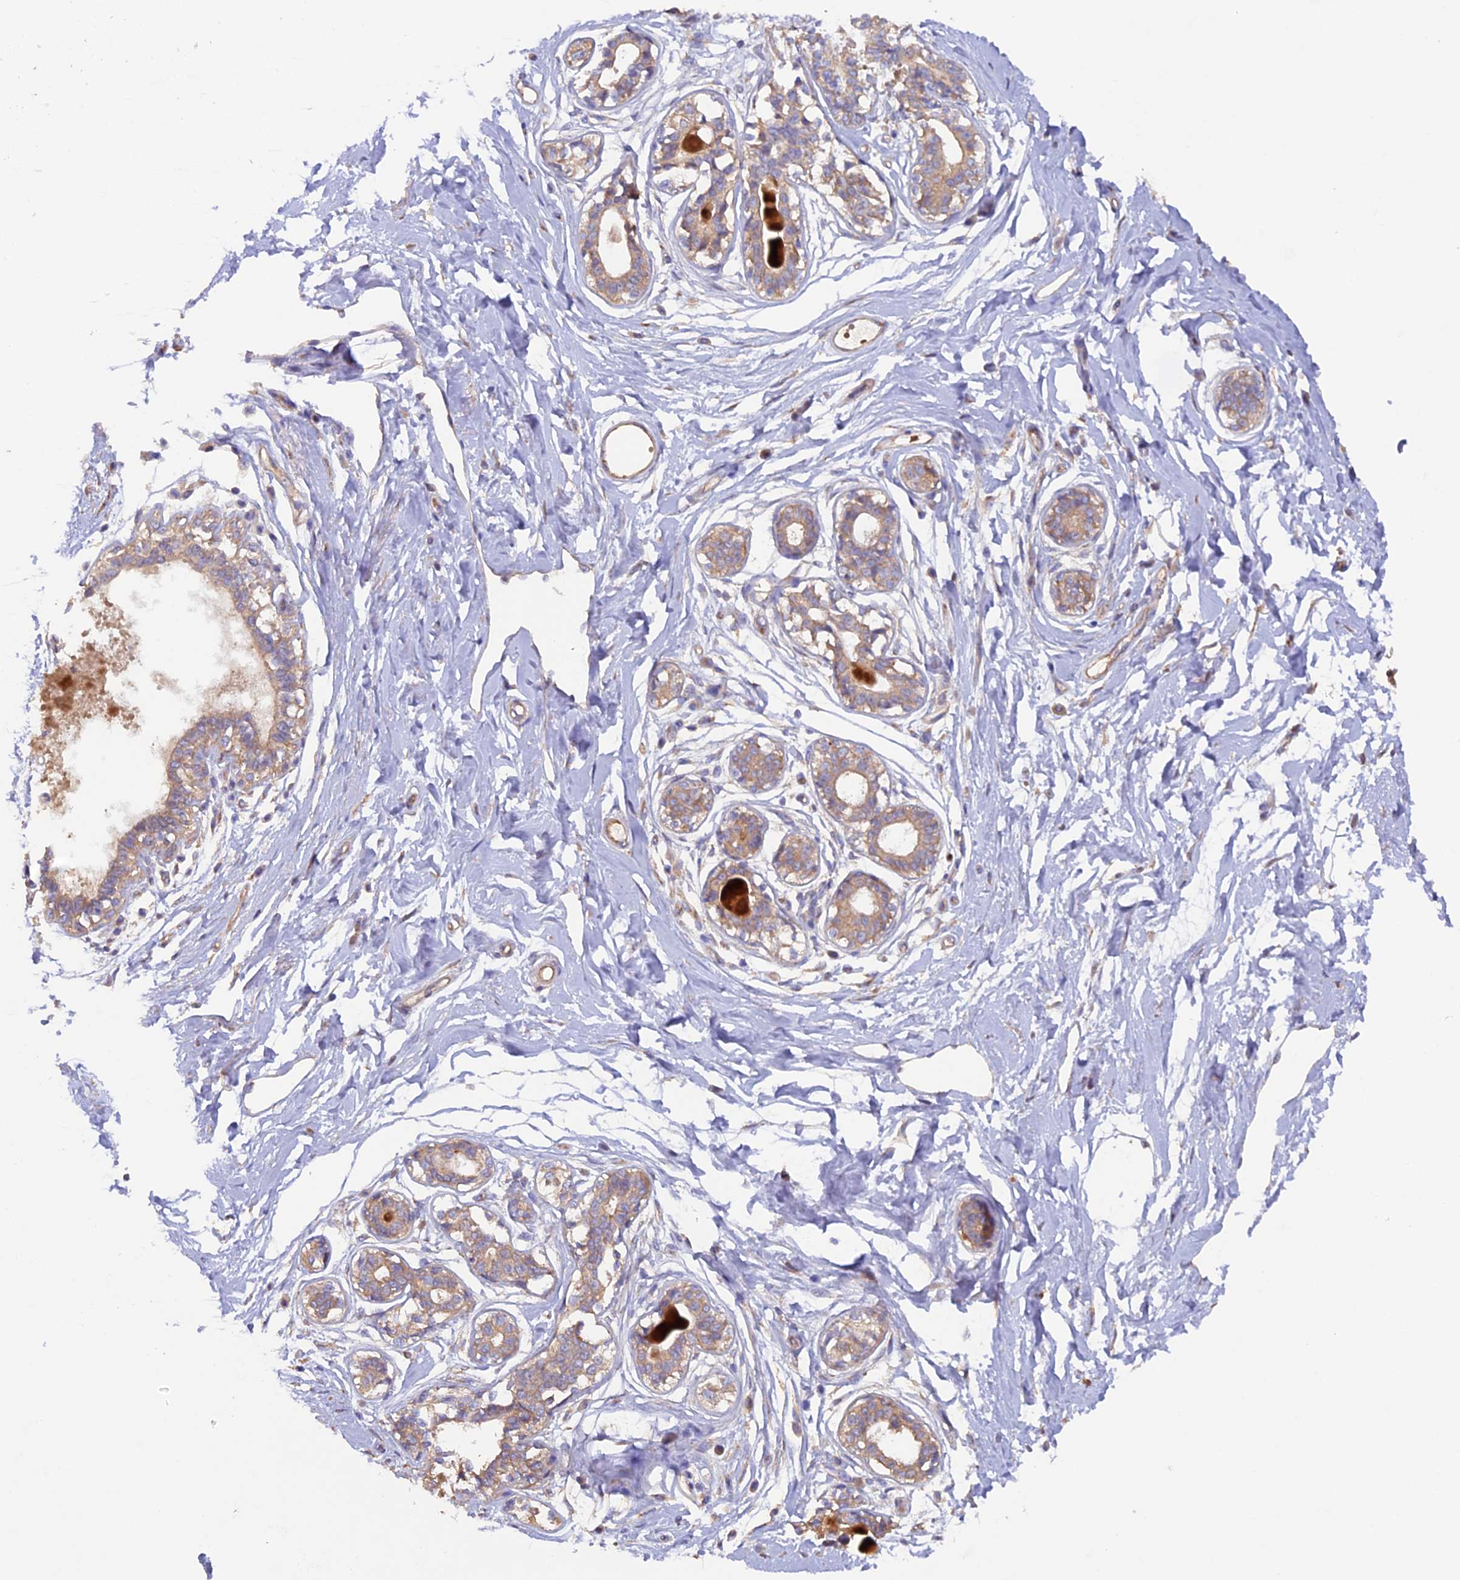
{"staining": {"intensity": "negative", "quantity": "none", "location": "none"}, "tissue": "breast", "cell_type": "Adipocytes", "image_type": "normal", "snomed": [{"axis": "morphology", "description": "Normal tissue, NOS"}, {"axis": "topography", "description": "Breast"}], "caption": "This histopathology image is of benign breast stained with IHC to label a protein in brown with the nuclei are counter-stained blue. There is no staining in adipocytes.", "gene": "DUS3L", "patient": {"sex": "female", "age": 45}}